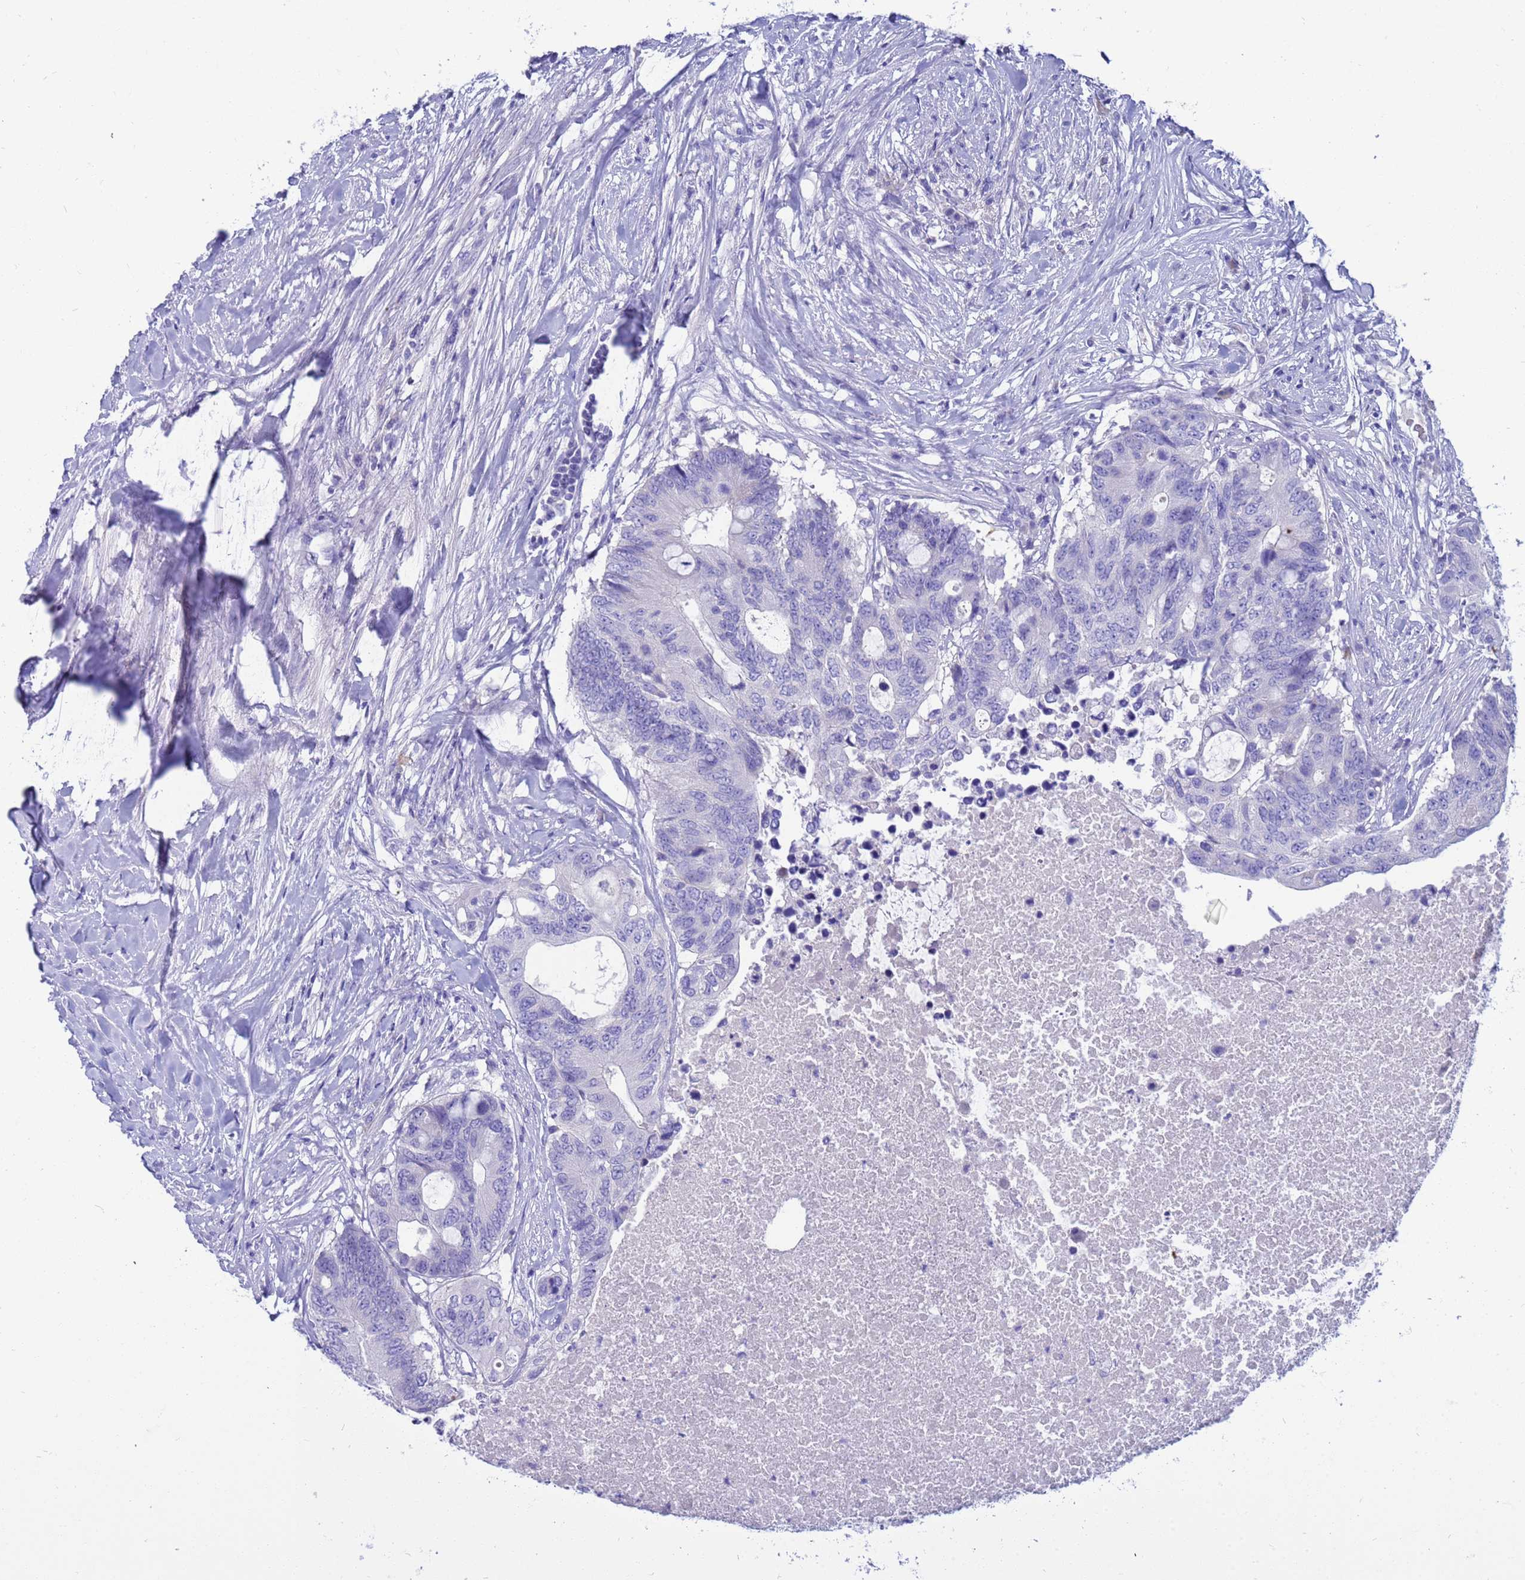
{"staining": {"intensity": "negative", "quantity": "none", "location": "none"}, "tissue": "colorectal cancer", "cell_type": "Tumor cells", "image_type": "cancer", "snomed": [{"axis": "morphology", "description": "Adenocarcinoma, NOS"}, {"axis": "topography", "description": "Colon"}], "caption": "This is an IHC image of colorectal adenocarcinoma. There is no staining in tumor cells.", "gene": "SYCN", "patient": {"sex": "male", "age": 71}}